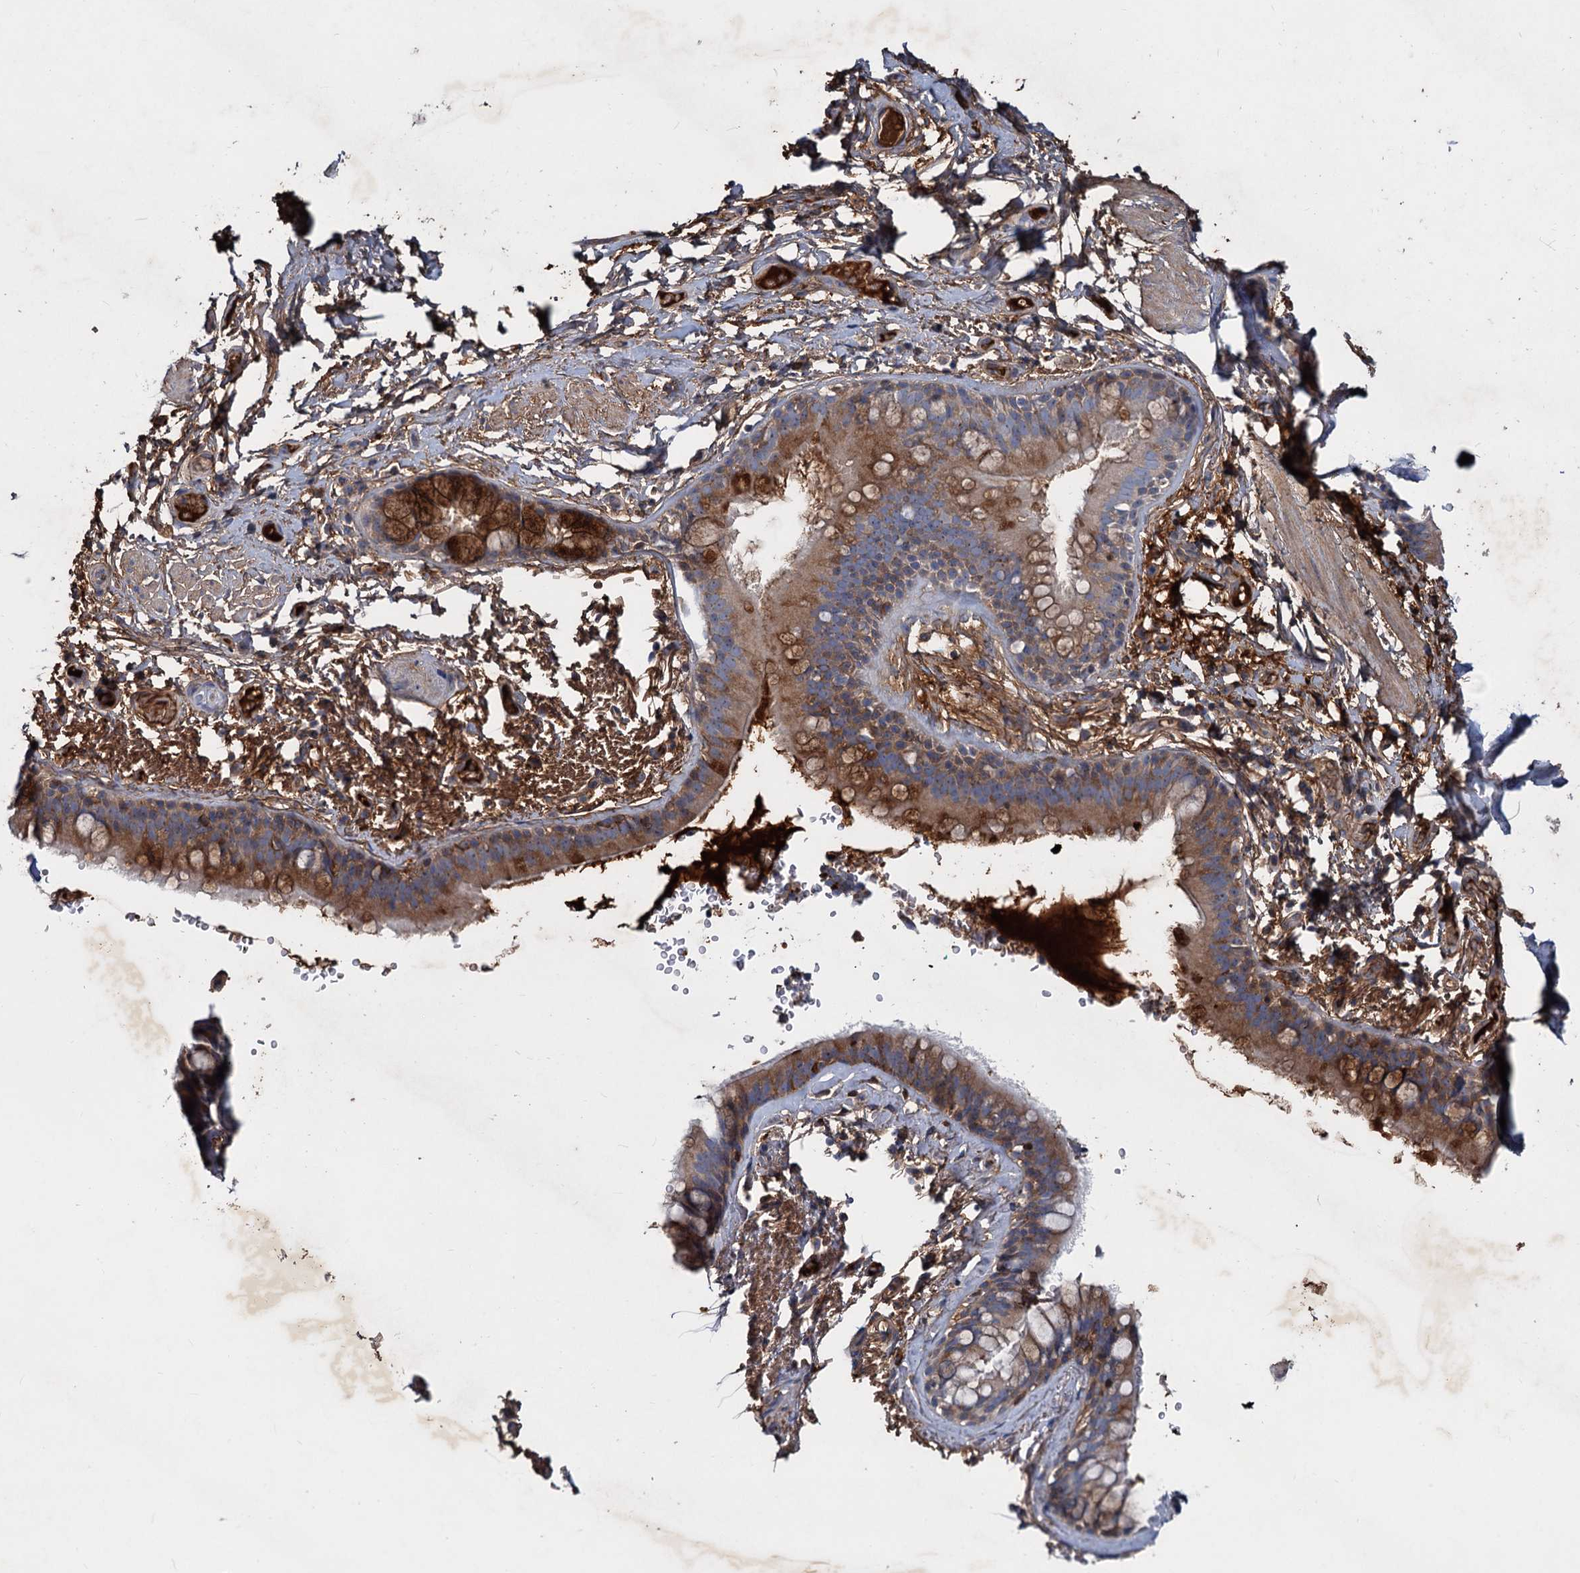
{"staining": {"intensity": "weak", "quantity": ">75%", "location": "cytoplasmic/membranous"}, "tissue": "adipose tissue", "cell_type": "Adipocytes", "image_type": "normal", "snomed": [{"axis": "morphology", "description": "Normal tissue, NOS"}, {"axis": "topography", "description": "Lymph node"}, {"axis": "topography", "description": "Bronchus"}], "caption": "DAB (3,3'-diaminobenzidine) immunohistochemical staining of unremarkable adipose tissue reveals weak cytoplasmic/membranous protein staining in about >75% of adipocytes. (IHC, brightfield microscopy, high magnification).", "gene": "CHRD", "patient": {"sex": "male", "age": 63}}